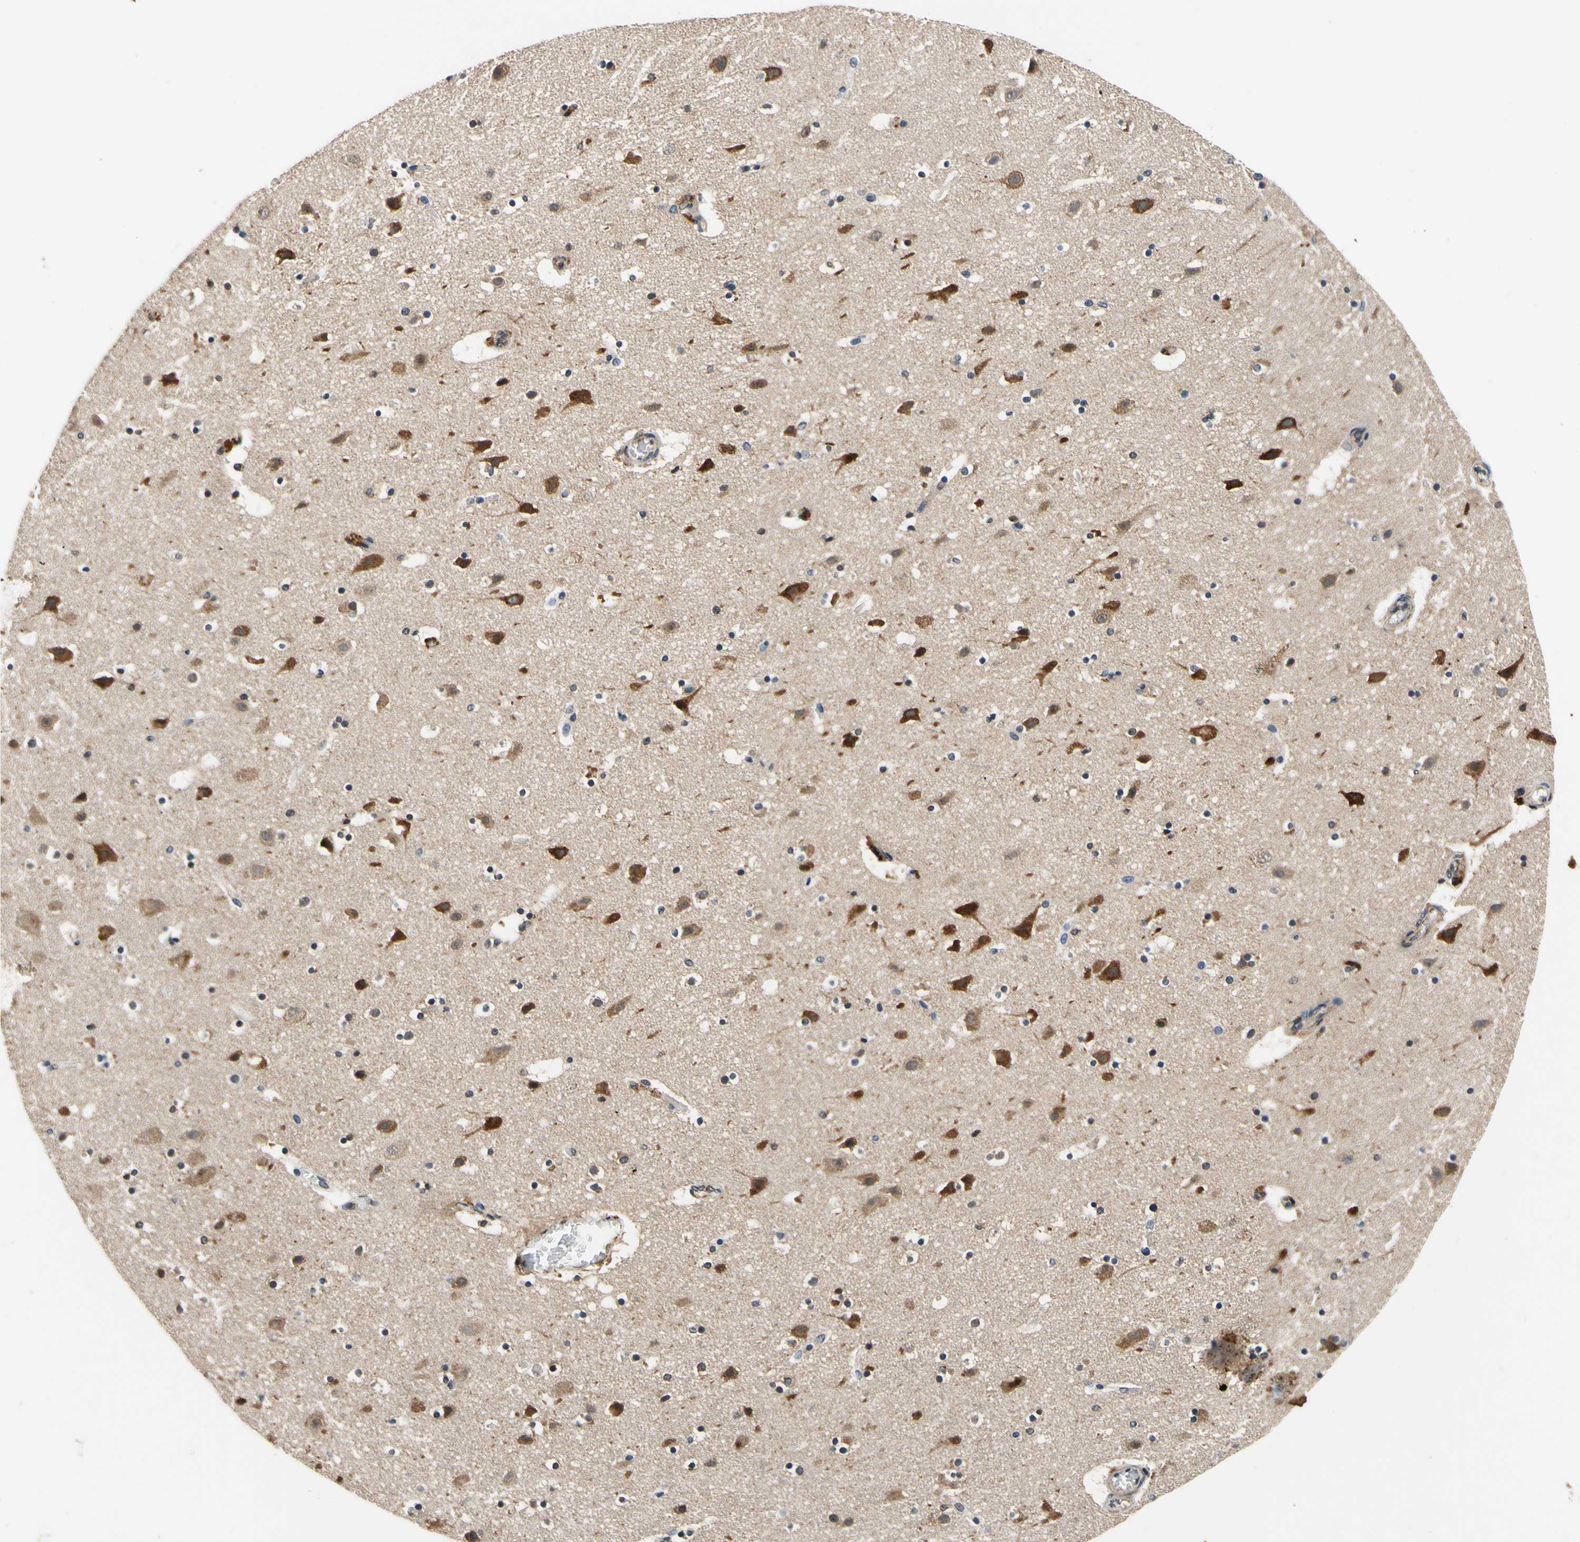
{"staining": {"intensity": "weak", "quantity": "<25%", "location": "cytoplasmic/membranous"}, "tissue": "cerebral cortex", "cell_type": "Endothelial cells", "image_type": "normal", "snomed": [{"axis": "morphology", "description": "Normal tissue, NOS"}, {"axis": "topography", "description": "Cerebral cortex"}], "caption": "Endothelial cells are negative for brown protein staining in normal cerebral cortex. (DAB (3,3'-diaminobenzidine) immunohistochemistry, high magnification).", "gene": "PLA2G4A", "patient": {"sex": "male", "age": 45}}